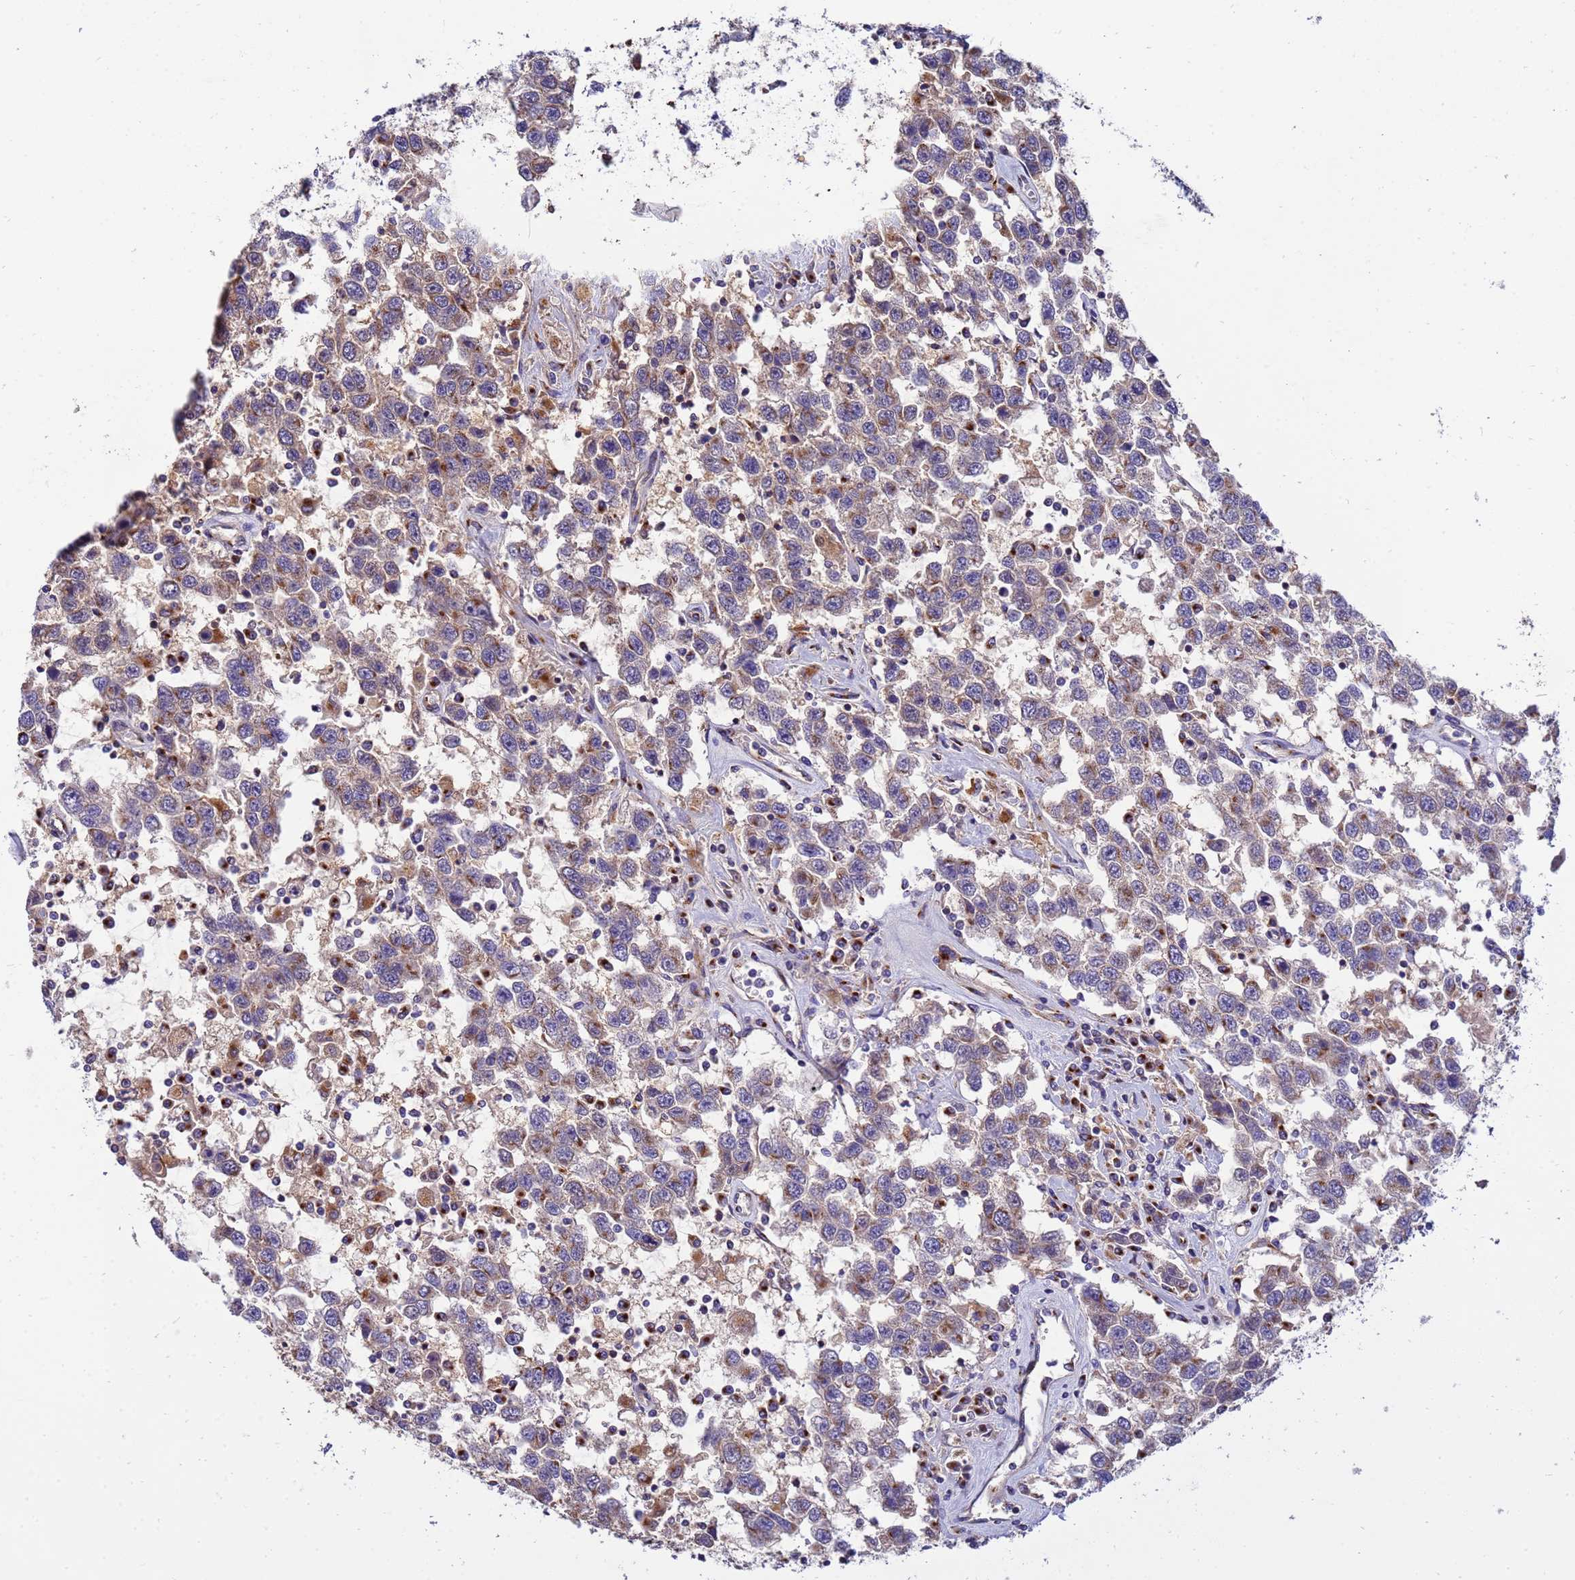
{"staining": {"intensity": "weak", "quantity": "25%-75%", "location": "cytoplasmic/membranous"}, "tissue": "testis cancer", "cell_type": "Tumor cells", "image_type": "cancer", "snomed": [{"axis": "morphology", "description": "Seminoma, NOS"}, {"axis": "topography", "description": "Testis"}], "caption": "Testis cancer stained with a protein marker displays weak staining in tumor cells.", "gene": "HPS3", "patient": {"sex": "male", "age": 41}}